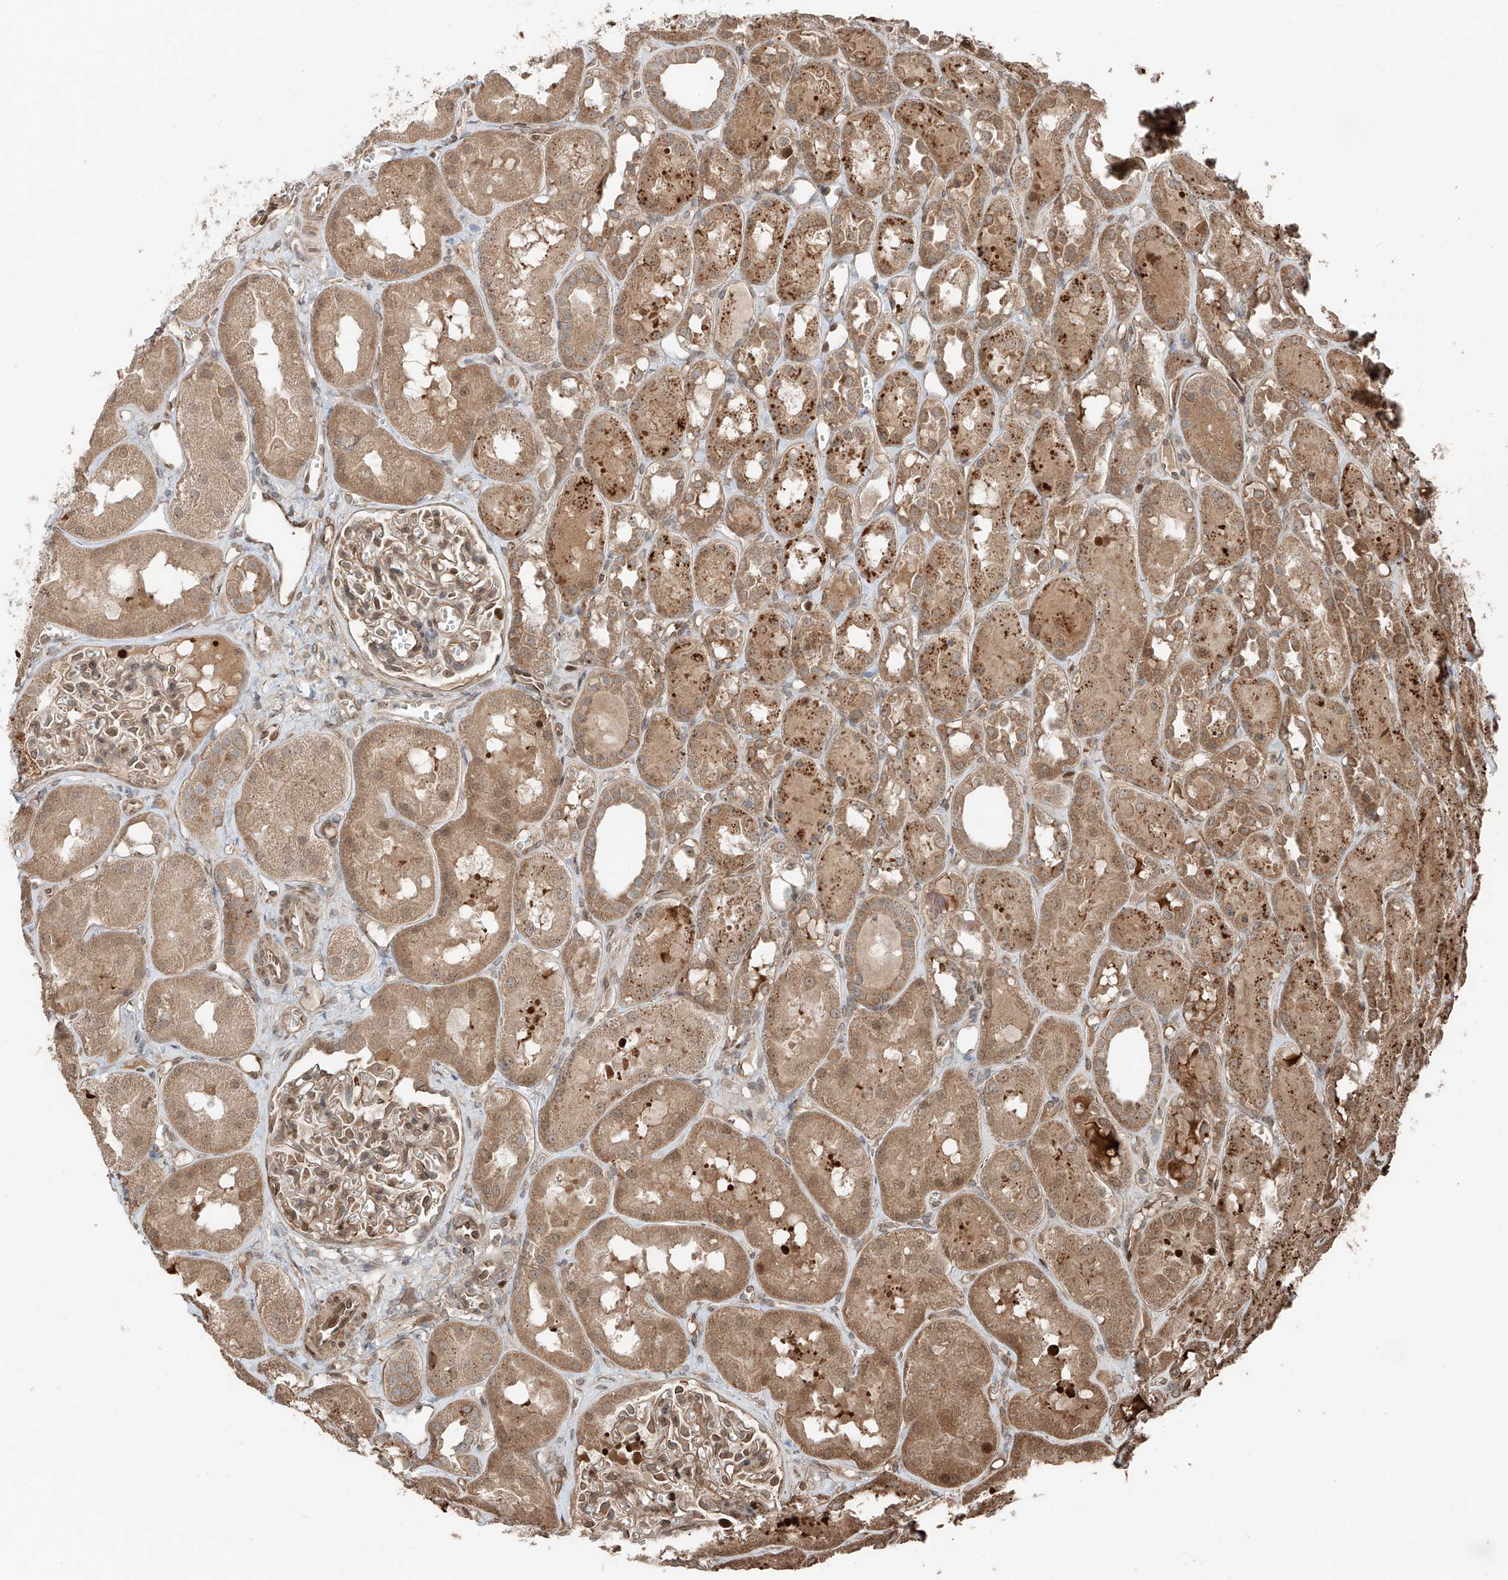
{"staining": {"intensity": "moderate", "quantity": "<25%", "location": "cytoplasmic/membranous,nuclear"}, "tissue": "kidney", "cell_type": "Cells in glomeruli", "image_type": "normal", "snomed": [{"axis": "morphology", "description": "Normal tissue, NOS"}, {"axis": "topography", "description": "Kidney"}], "caption": "Protein analysis of unremarkable kidney exhibits moderate cytoplasmic/membranous,nuclear positivity in about <25% of cells in glomeruli. Using DAB (3,3'-diaminobenzidine) (brown) and hematoxylin (blue) stains, captured at high magnification using brightfield microscopy.", "gene": "CEP162", "patient": {"sex": "male", "age": 16}}